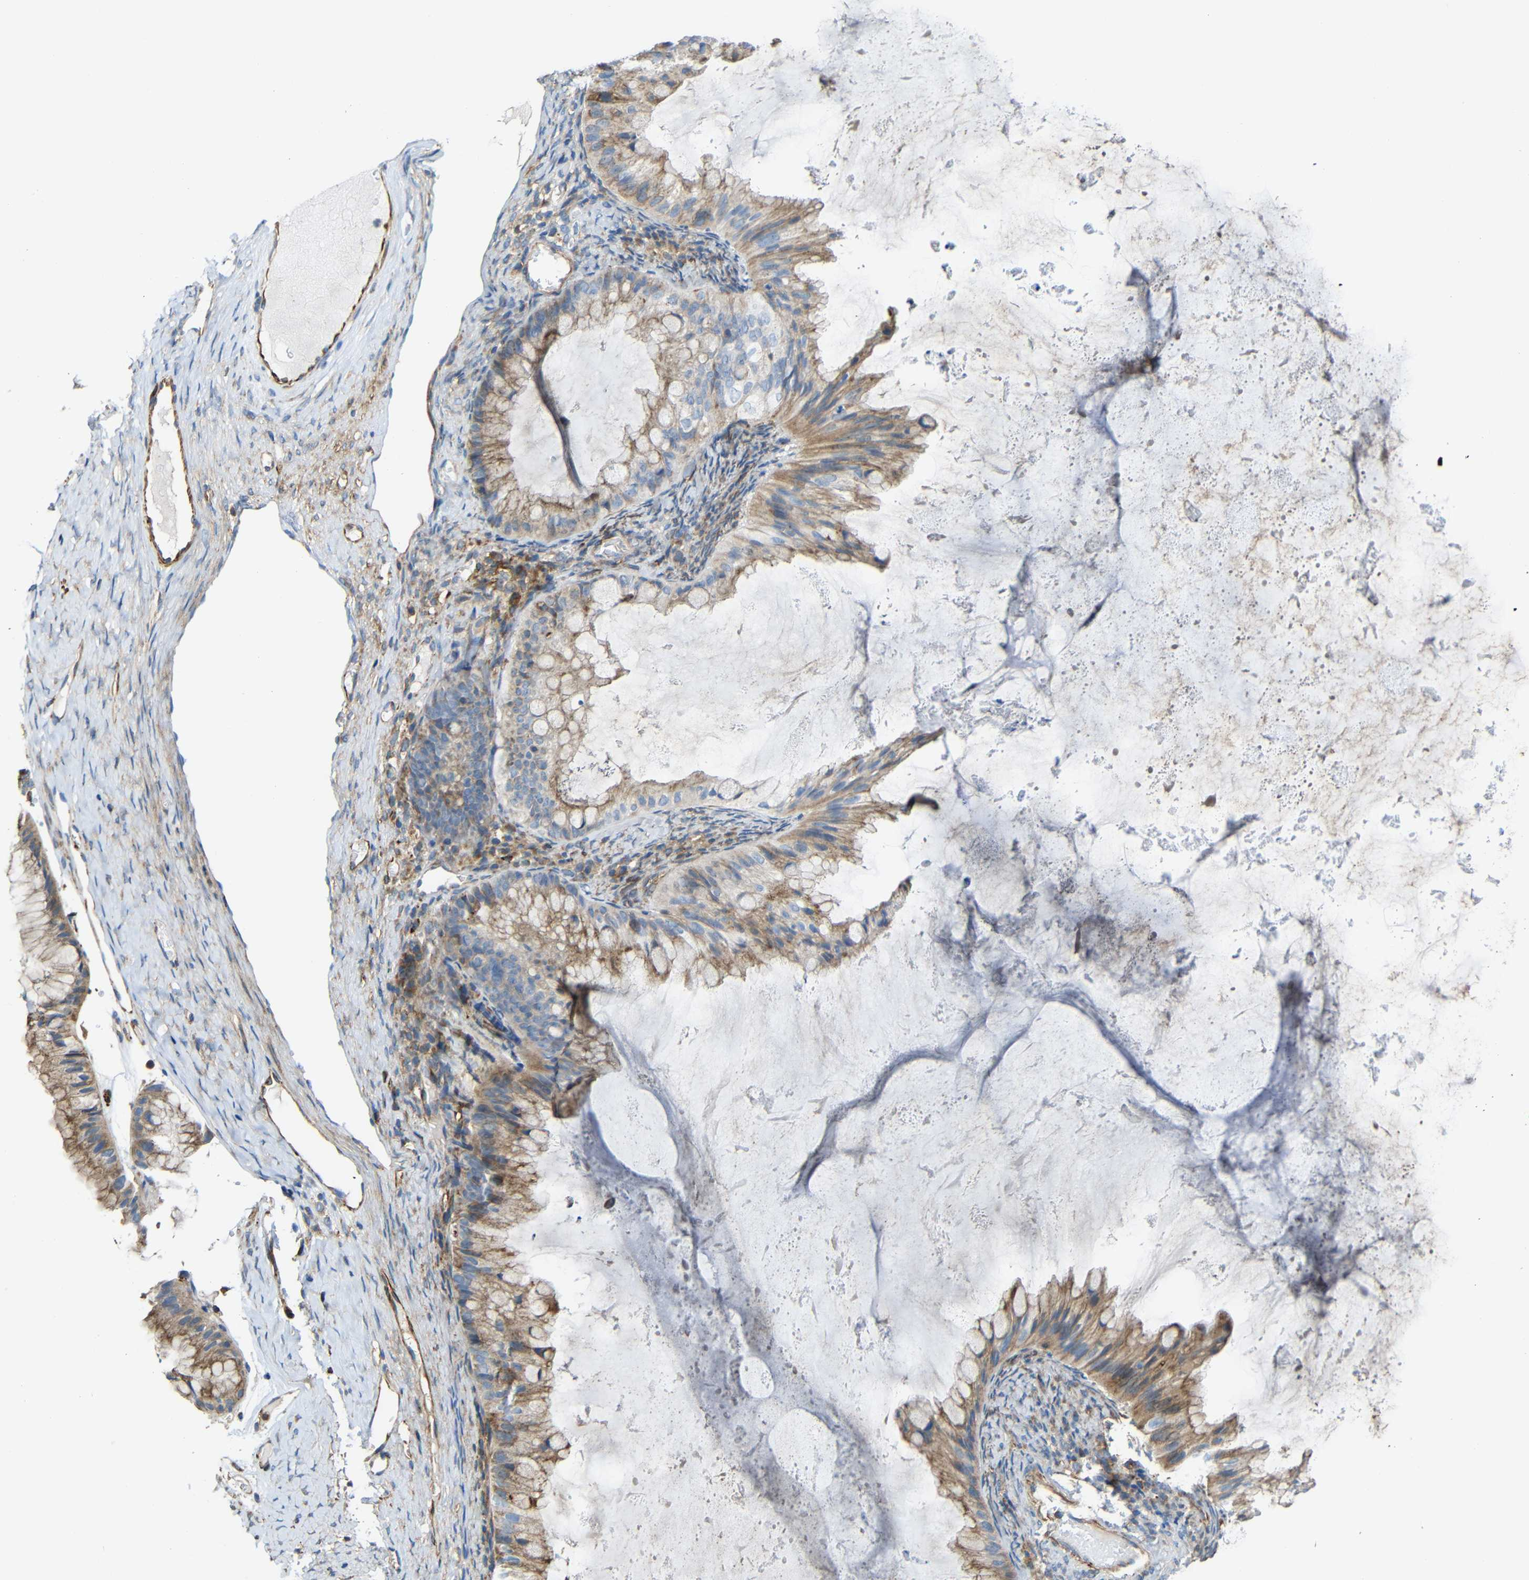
{"staining": {"intensity": "moderate", "quantity": ">75%", "location": "cytoplasmic/membranous"}, "tissue": "ovarian cancer", "cell_type": "Tumor cells", "image_type": "cancer", "snomed": [{"axis": "morphology", "description": "Cystadenocarcinoma, mucinous, NOS"}, {"axis": "topography", "description": "Ovary"}], "caption": "Immunohistochemical staining of ovarian mucinous cystadenocarcinoma reveals medium levels of moderate cytoplasmic/membranous protein positivity in about >75% of tumor cells. The protein is shown in brown color, while the nuclei are stained blue.", "gene": "IGSF10", "patient": {"sex": "female", "age": 61}}